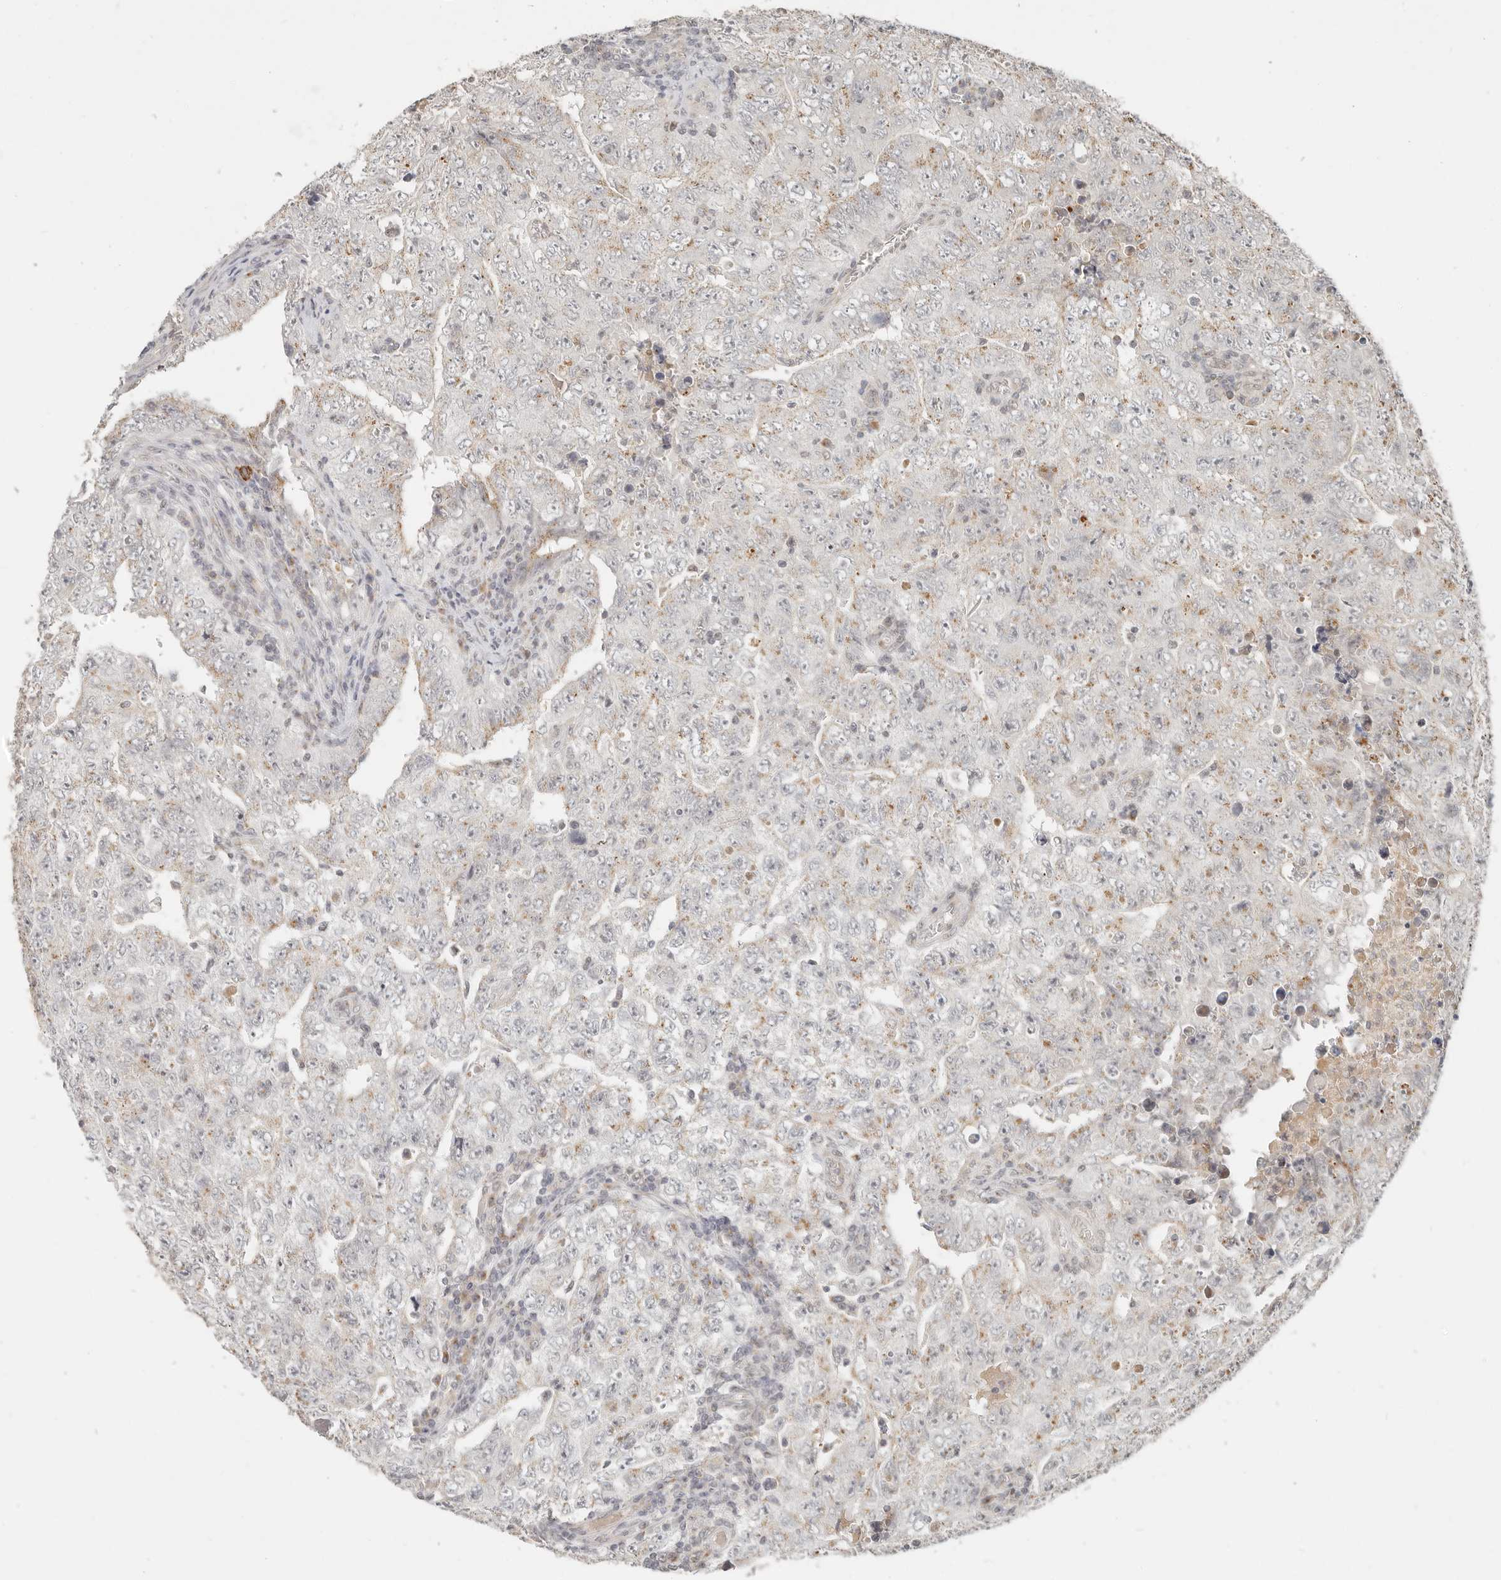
{"staining": {"intensity": "weak", "quantity": "25%-75%", "location": "cytoplasmic/membranous"}, "tissue": "testis cancer", "cell_type": "Tumor cells", "image_type": "cancer", "snomed": [{"axis": "morphology", "description": "Carcinoma, Embryonal, NOS"}, {"axis": "topography", "description": "Testis"}], "caption": "This micrograph exhibits immunohistochemistry staining of human embryonal carcinoma (testis), with low weak cytoplasmic/membranous positivity in approximately 25%-75% of tumor cells.", "gene": "INTS11", "patient": {"sex": "male", "age": 26}}